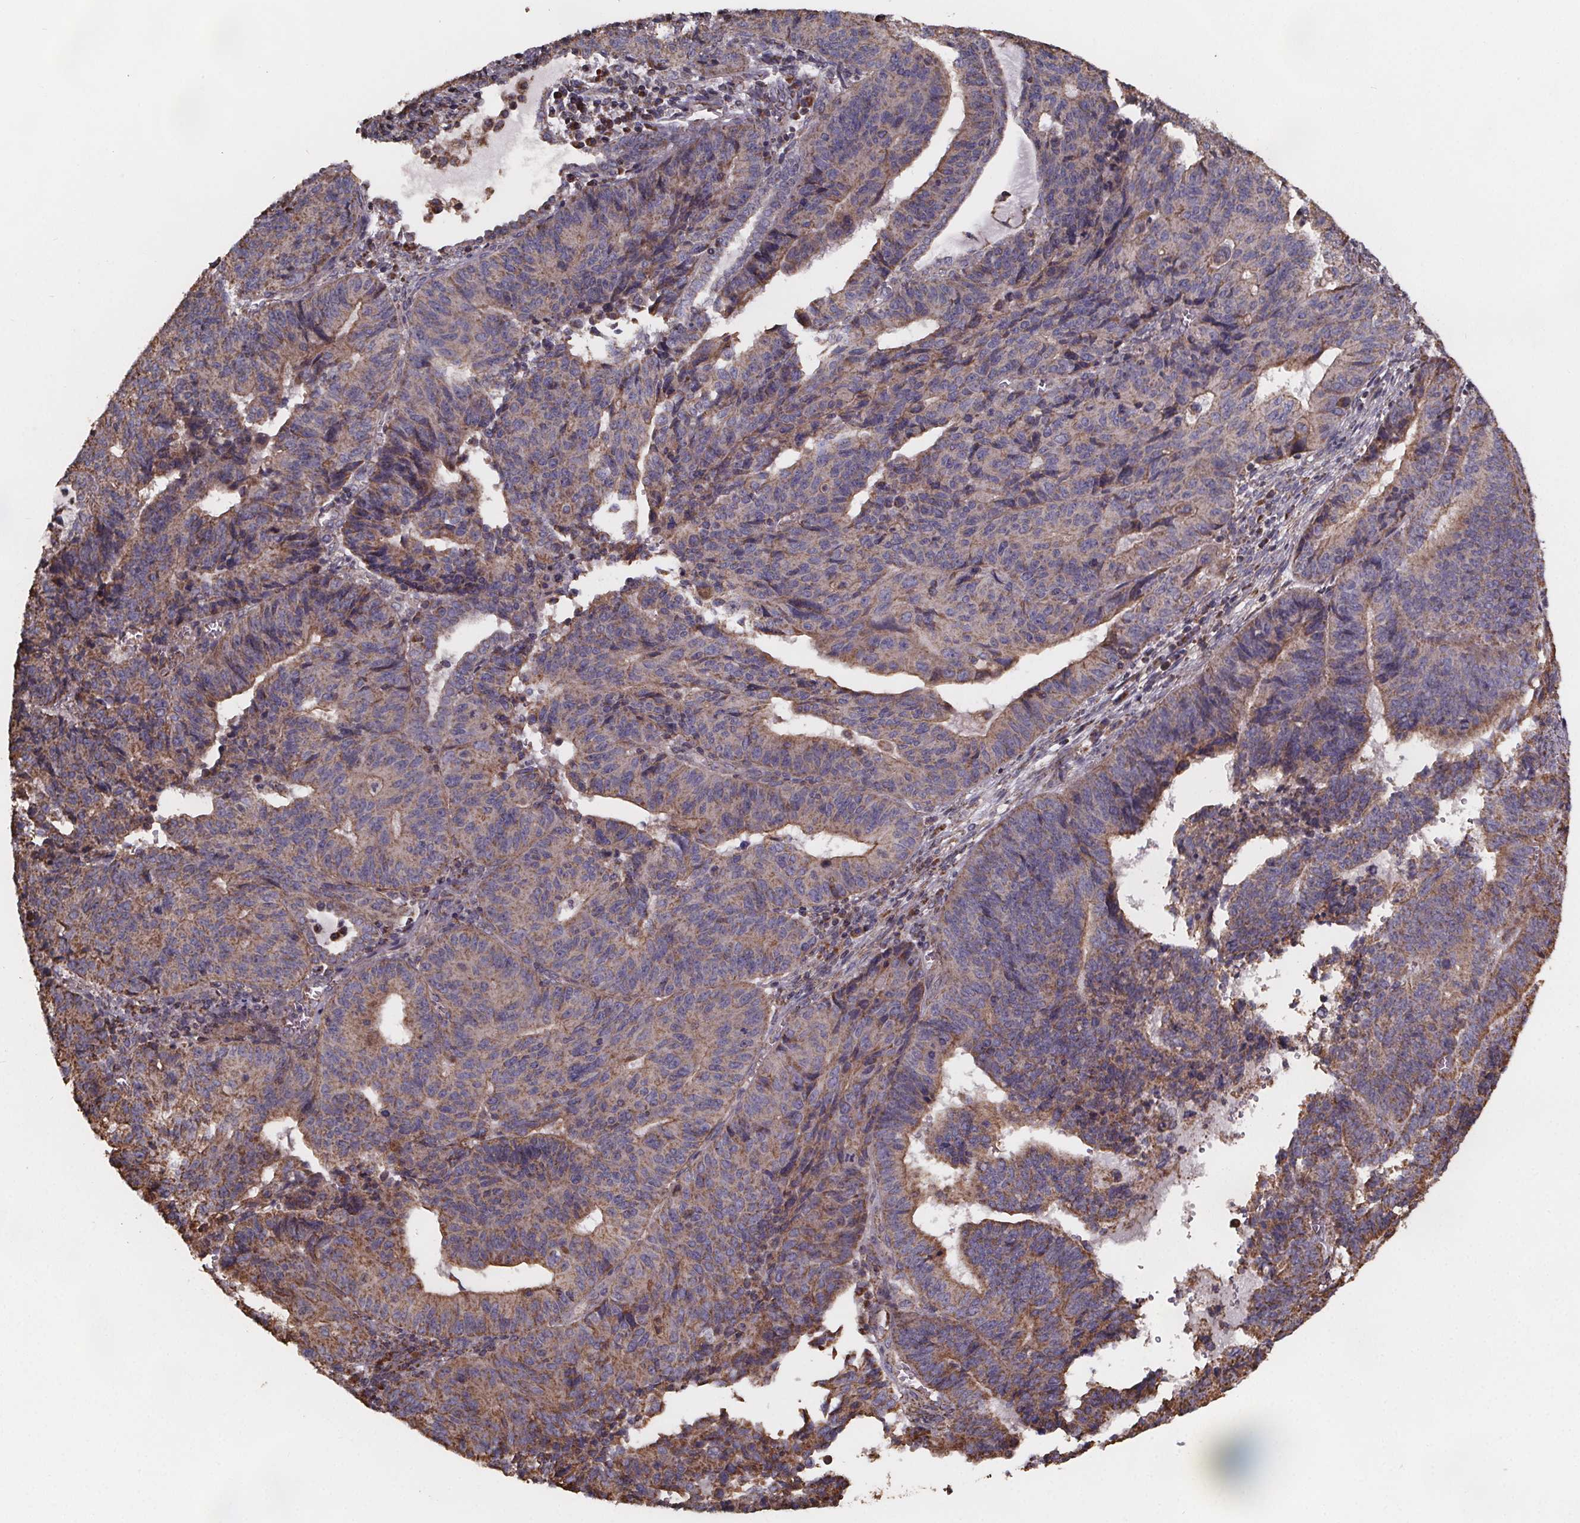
{"staining": {"intensity": "moderate", "quantity": "25%-75%", "location": "cytoplasmic/membranous"}, "tissue": "endometrial cancer", "cell_type": "Tumor cells", "image_type": "cancer", "snomed": [{"axis": "morphology", "description": "Adenocarcinoma, NOS"}, {"axis": "topography", "description": "Endometrium"}], "caption": "Immunohistochemistry histopathology image of endometrial cancer (adenocarcinoma) stained for a protein (brown), which displays medium levels of moderate cytoplasmic/membranous staining in approximately 25%-75% of tumor cells.", "gene": "SLC35D2", "patient": {"sex": "female", "age": 65}}